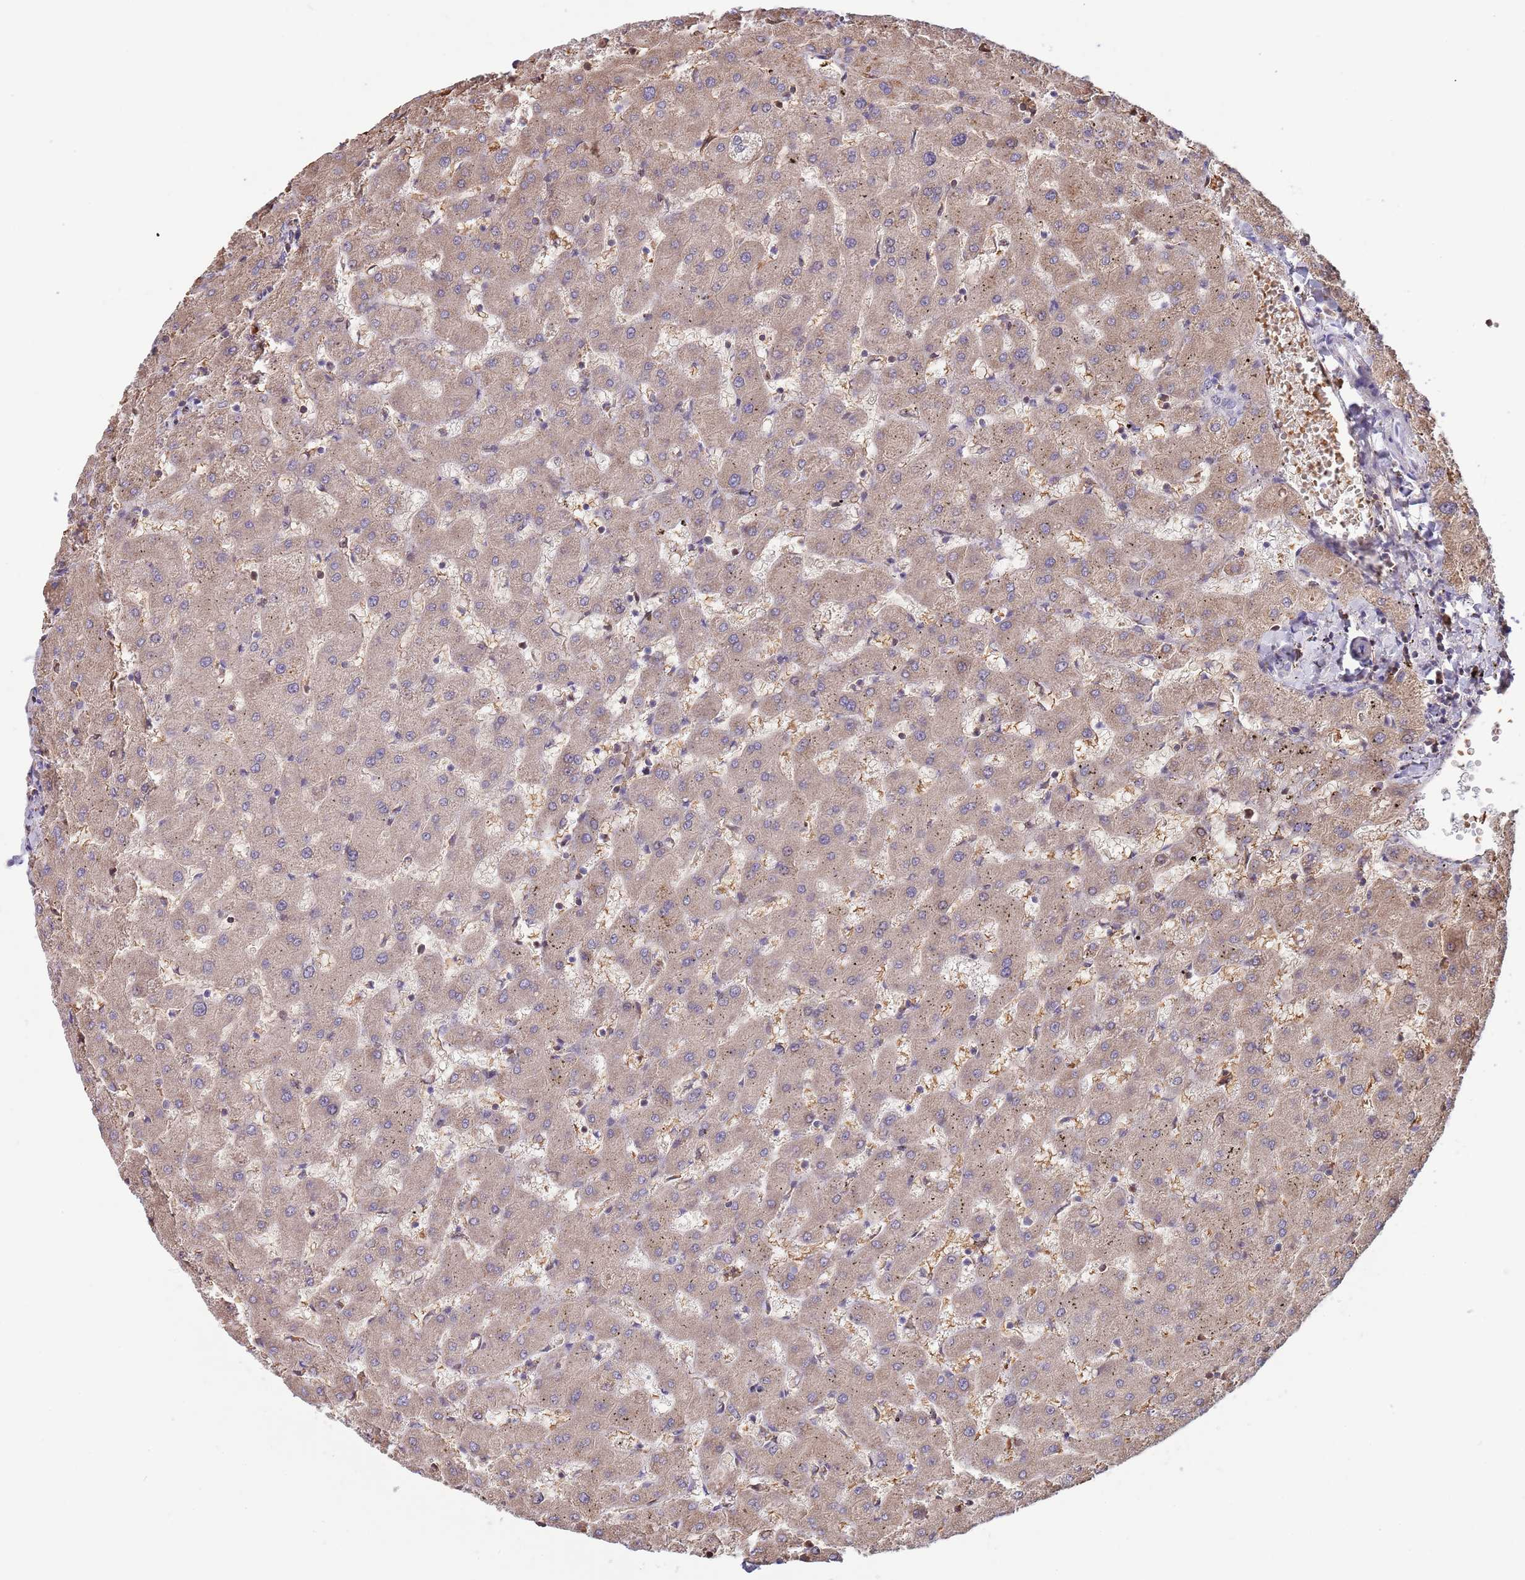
{"staining": {"intensity": "negative", "quantity": "none", "location": "none"}, "tissue": "liver", "cell_type": "Cholangiocytes", "image_type": "normal", "snomed": [{"axis": "morphology", "description": "Normal tissue, NOS"}, {"axis": "topography", "description": "Liver"}], "caption": "Immunohistochemistry (IHC) of benign liver demonstrates no expression in cholangiocytes.", "gene": "LYPD6B", "patient": {"sex": "female", "age": 63}}